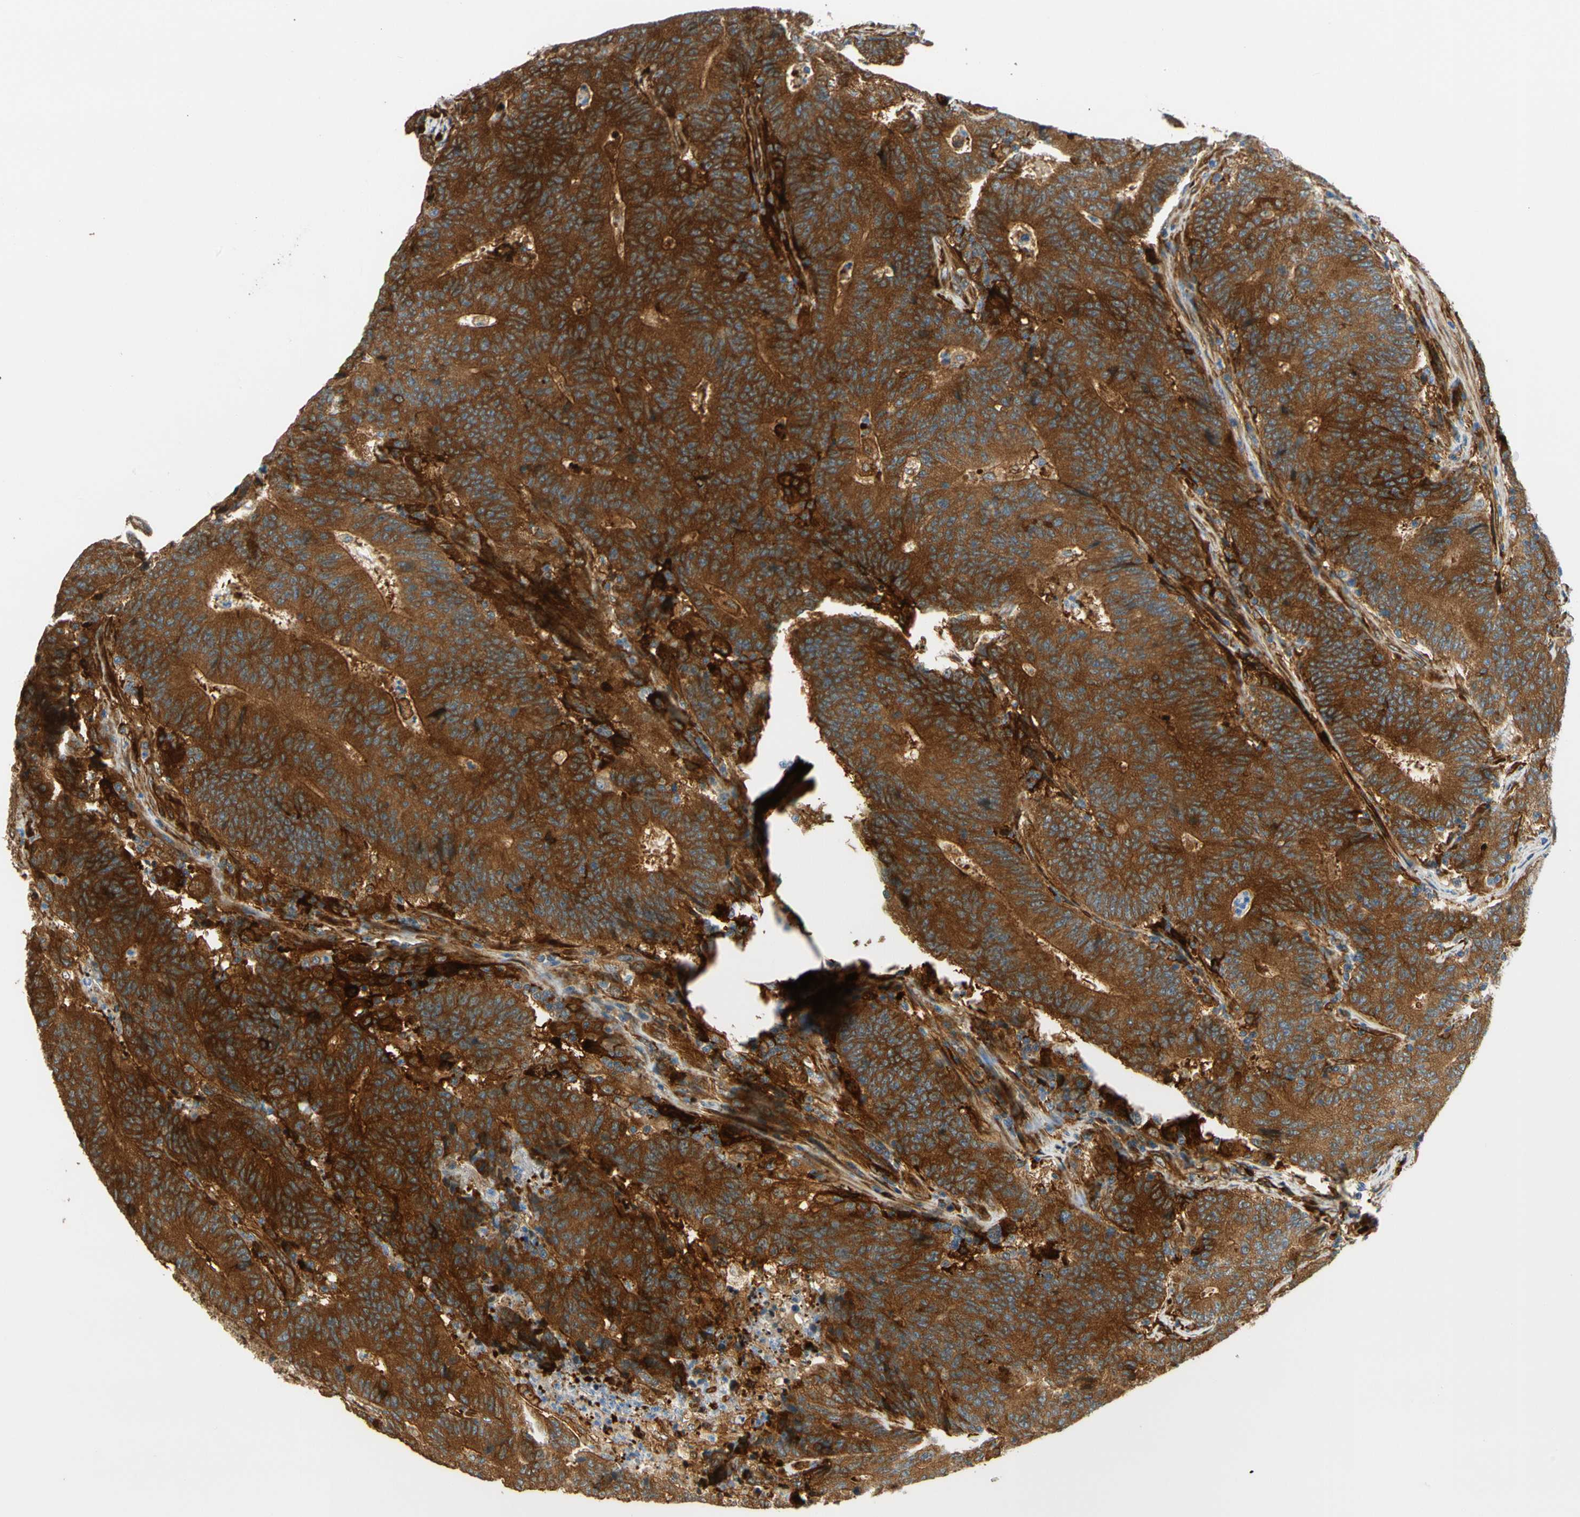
{"staining": {"intensity": "strong", "quantity": ">75%", "location": "cytoplasmic/membranous"}, "tissue": "colorectal cancer", "cell_type": "Tumor cells", "image_type": "cancer", "snomed": [{"axis": "morphology", "description": "Normal tissue, NOS"}, {"axis": "morphology", "description": "Adenocarcinoma, NOS"}, {"axis": "topography", "description": "Colon"}], "caption": "DAB immunohistochemical staining of adenocarcinoma (colorectal) demonstrates strong cytoplasmic/membranous protein expression in about >75% of tumor cells.", "gene": "PARP14", "patient": {"sex": "female", "age": 75}}